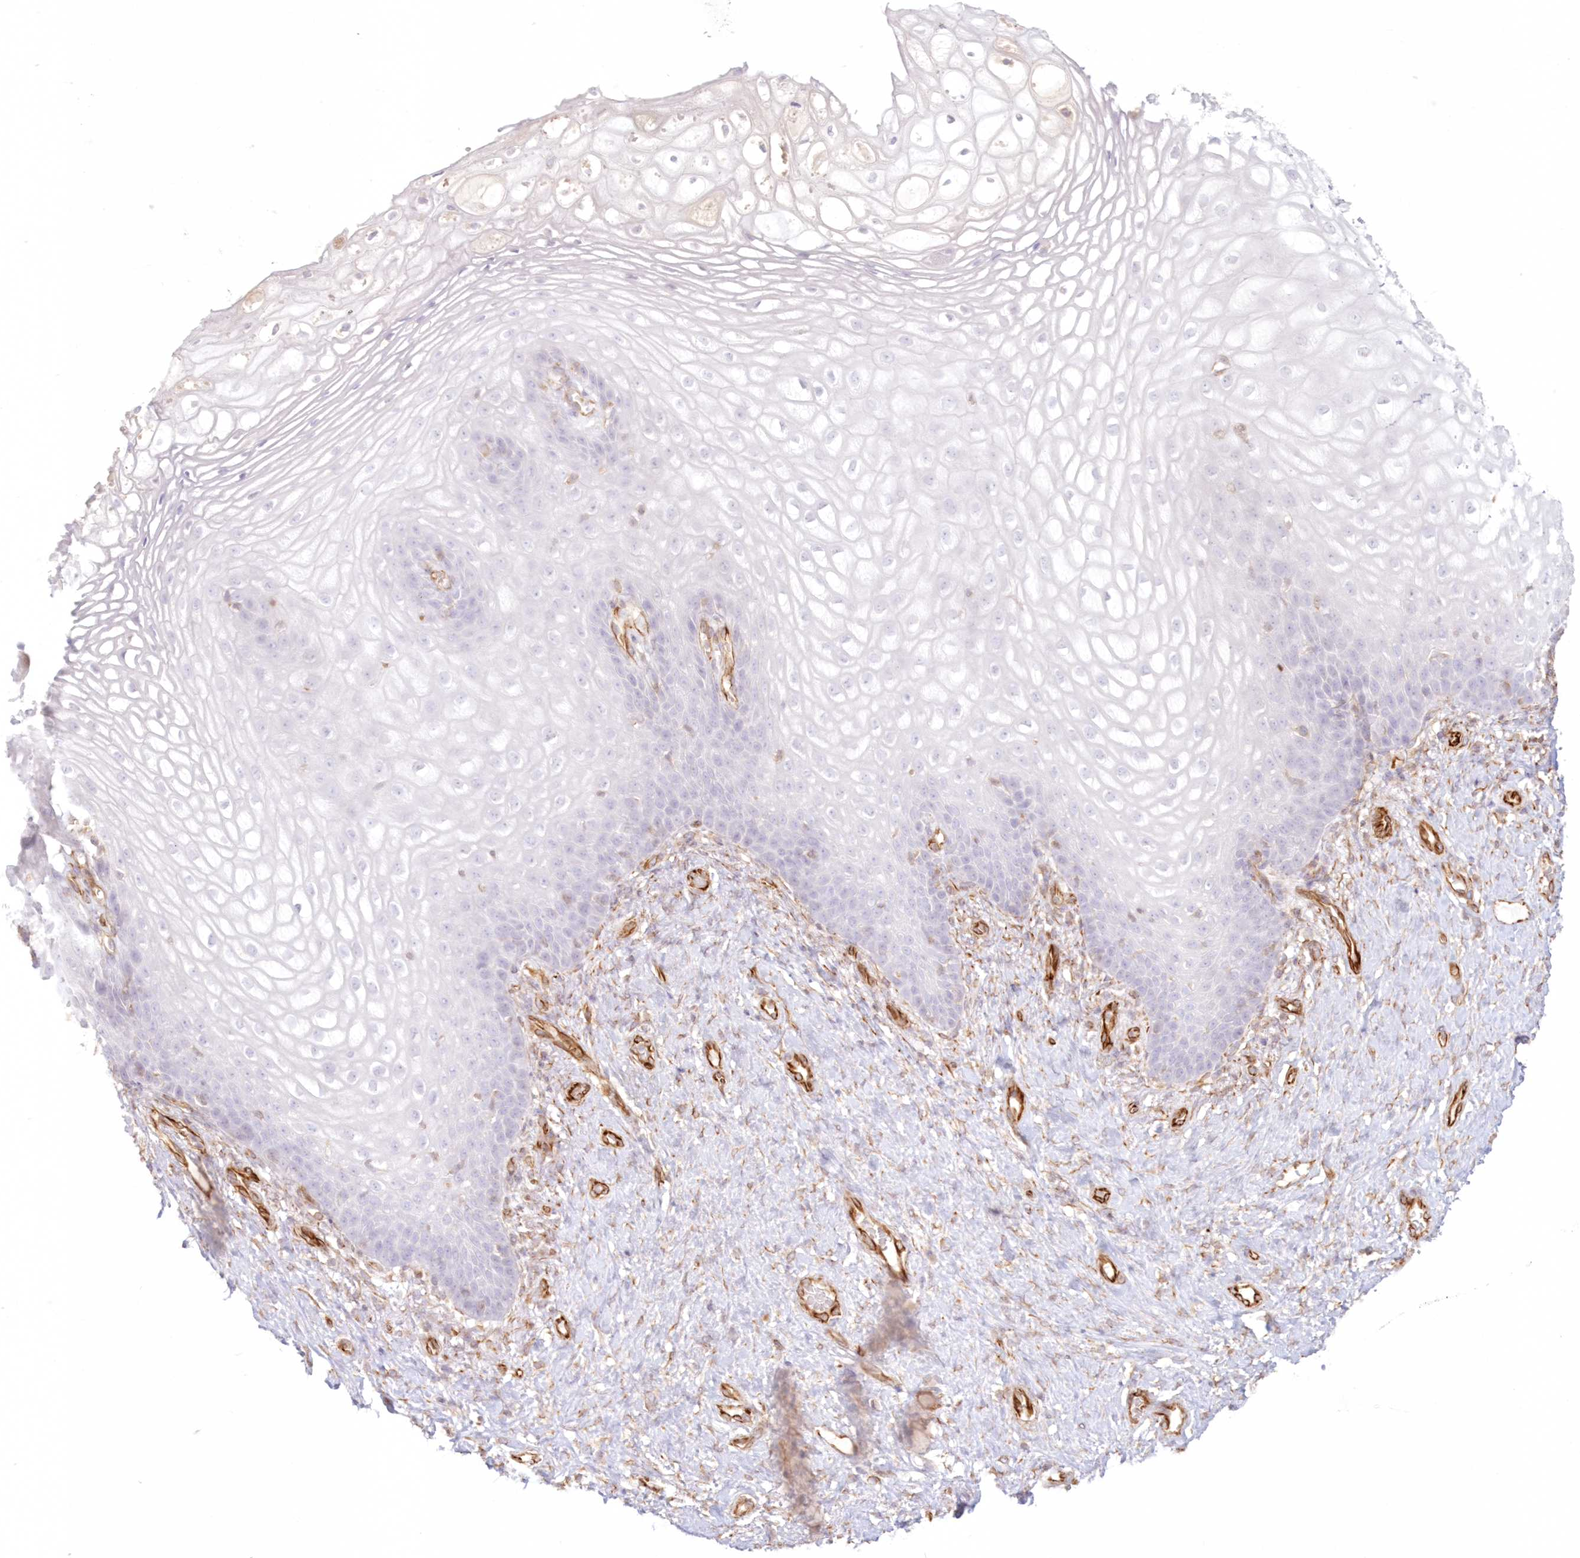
{"staining": {"intensity": "negative", "quantity": "none", "location": "none"}, "tissue": "vagina", "cell_type": "Squamous epithelial cells", "image_type": "normal", "snomed": [{"axis": "morphology", "description": "Normal tissue, NOS"}, {"axis": "topography", "description": "Vagina"}], "caption": "Squamous epithelial cells show no significant positivity in normal vagina. The staining is performed using DAB brown chromogen with nuclei counter-stained in using hematoxylin.", "gene": "DMRTB1", "patient": {"sex": "female", "age": 60}}